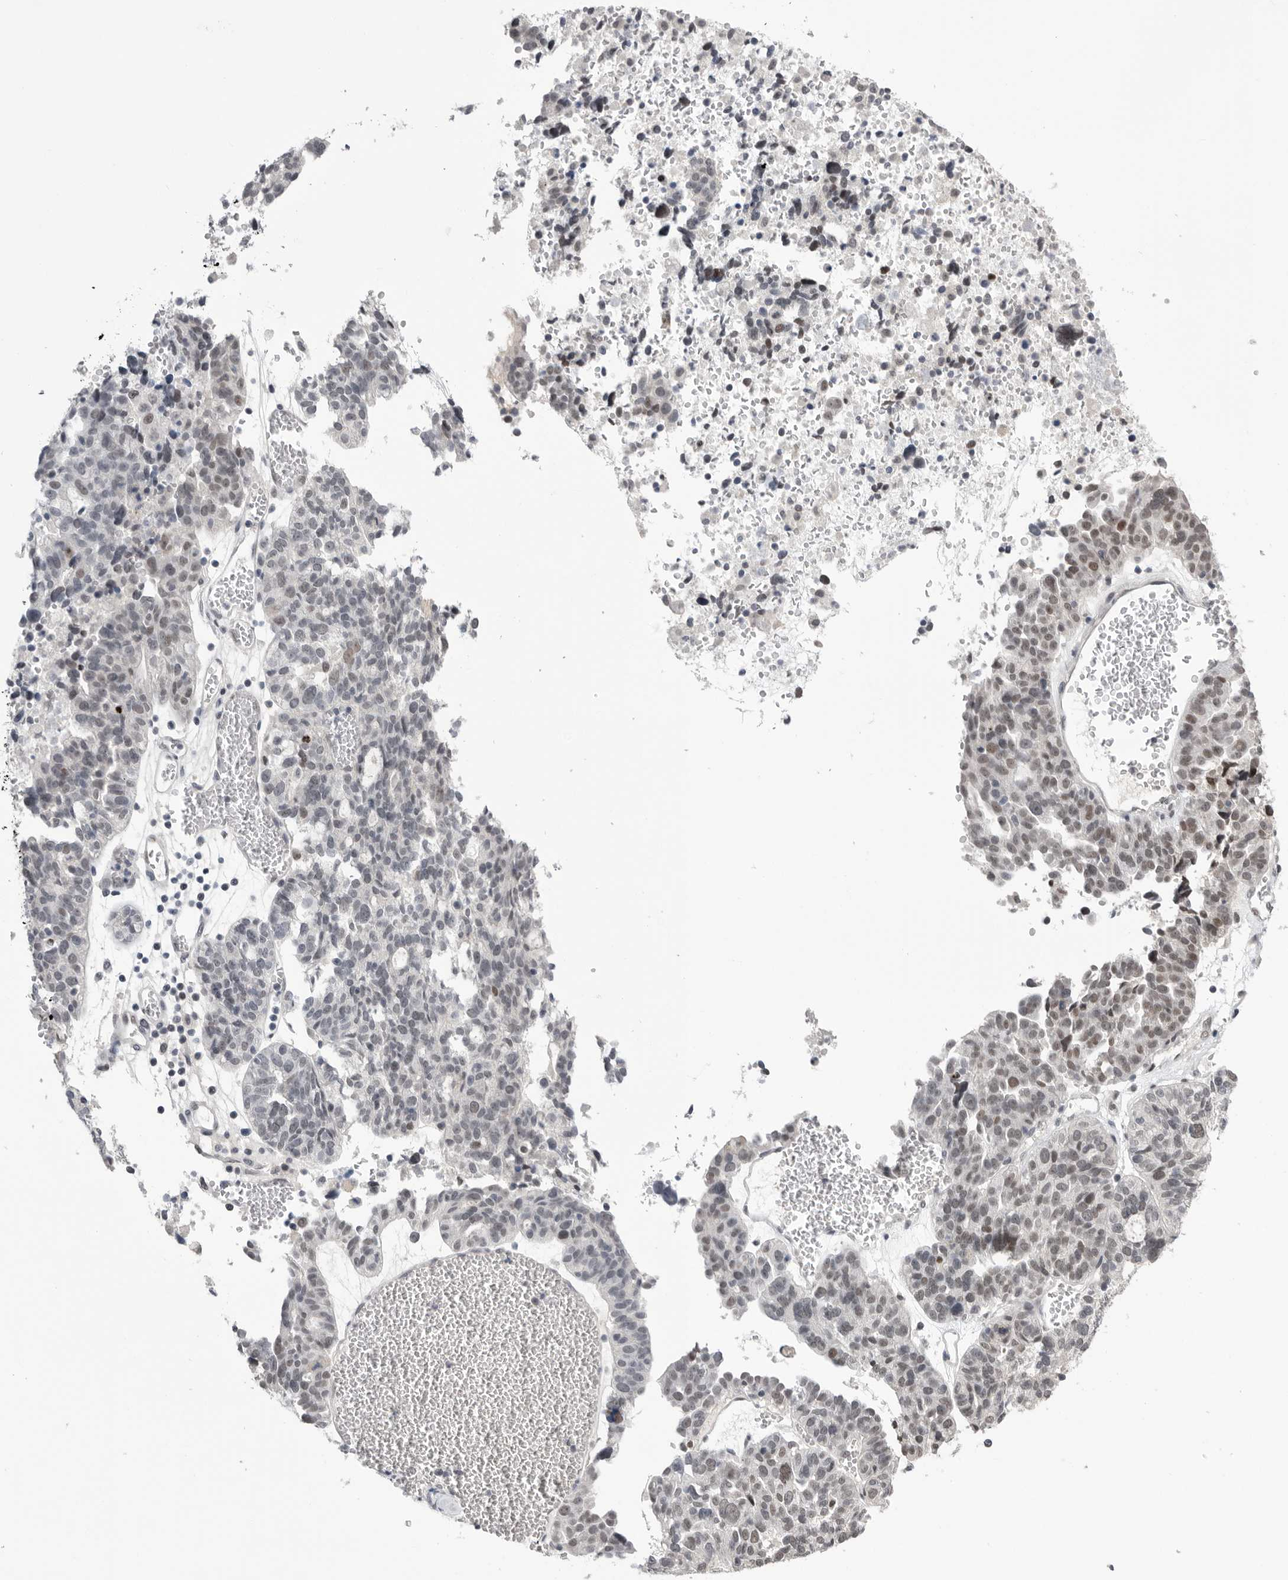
{"staining": {"intensity": "moderate", "quantity": "<25%", "location": "nuclear"}, "tissue": "ovarian cancer", "cell_type": "Tumor cells", "image_type": "cancer", "snomed": [{"axis": "morphology", "description": "Cystadenocarcinoma, serous, NOS"}, {"axis": "topography", "description": "Ovary"}], "caption": "Immunohistochemical staining of human serous cystadenocarcinoma (ovarian) displays low levels of moderate nuclear protein expression in approximately <25% of tumor cells.", "gene": "POU5F1", "patient": {"sex": "female", "age": 59}}